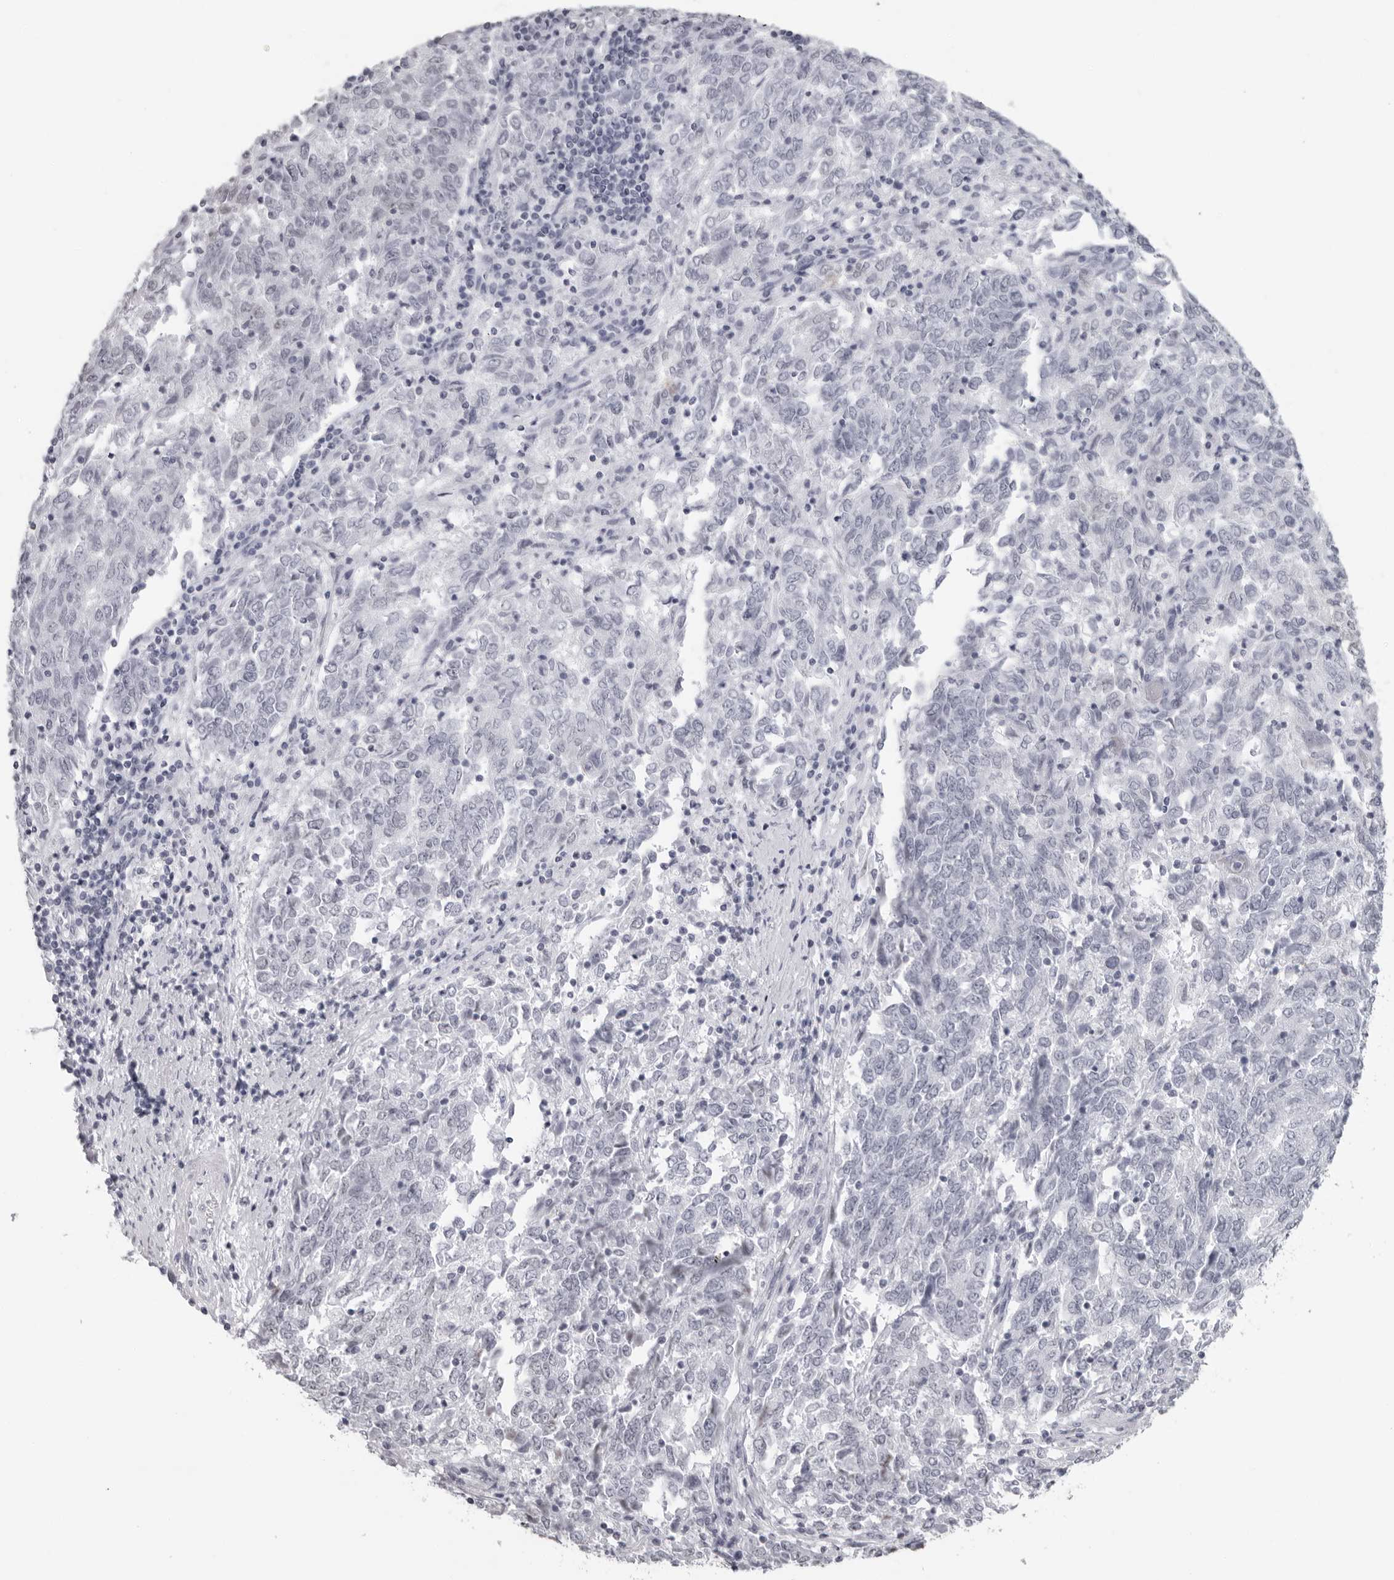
{"staining": {"intensity": "weak", "quantity": "<25%", "location": "cytoplasmic/membranous"}, "tissue": "endometrial cancer", "cell_type": "Tumor cells", "image_type": "cancer", "snomed": [{"axis": "morphology", "description": "Adenocarcinoma, NOS"}, {"axis": "topography", "description": "Endometrium"}], "caption": "Tumor cells show no significant staining in adenocarcinoma (endometrial).", "gene": "ESPN", "patient": {"sex": "female", "age": 80}}